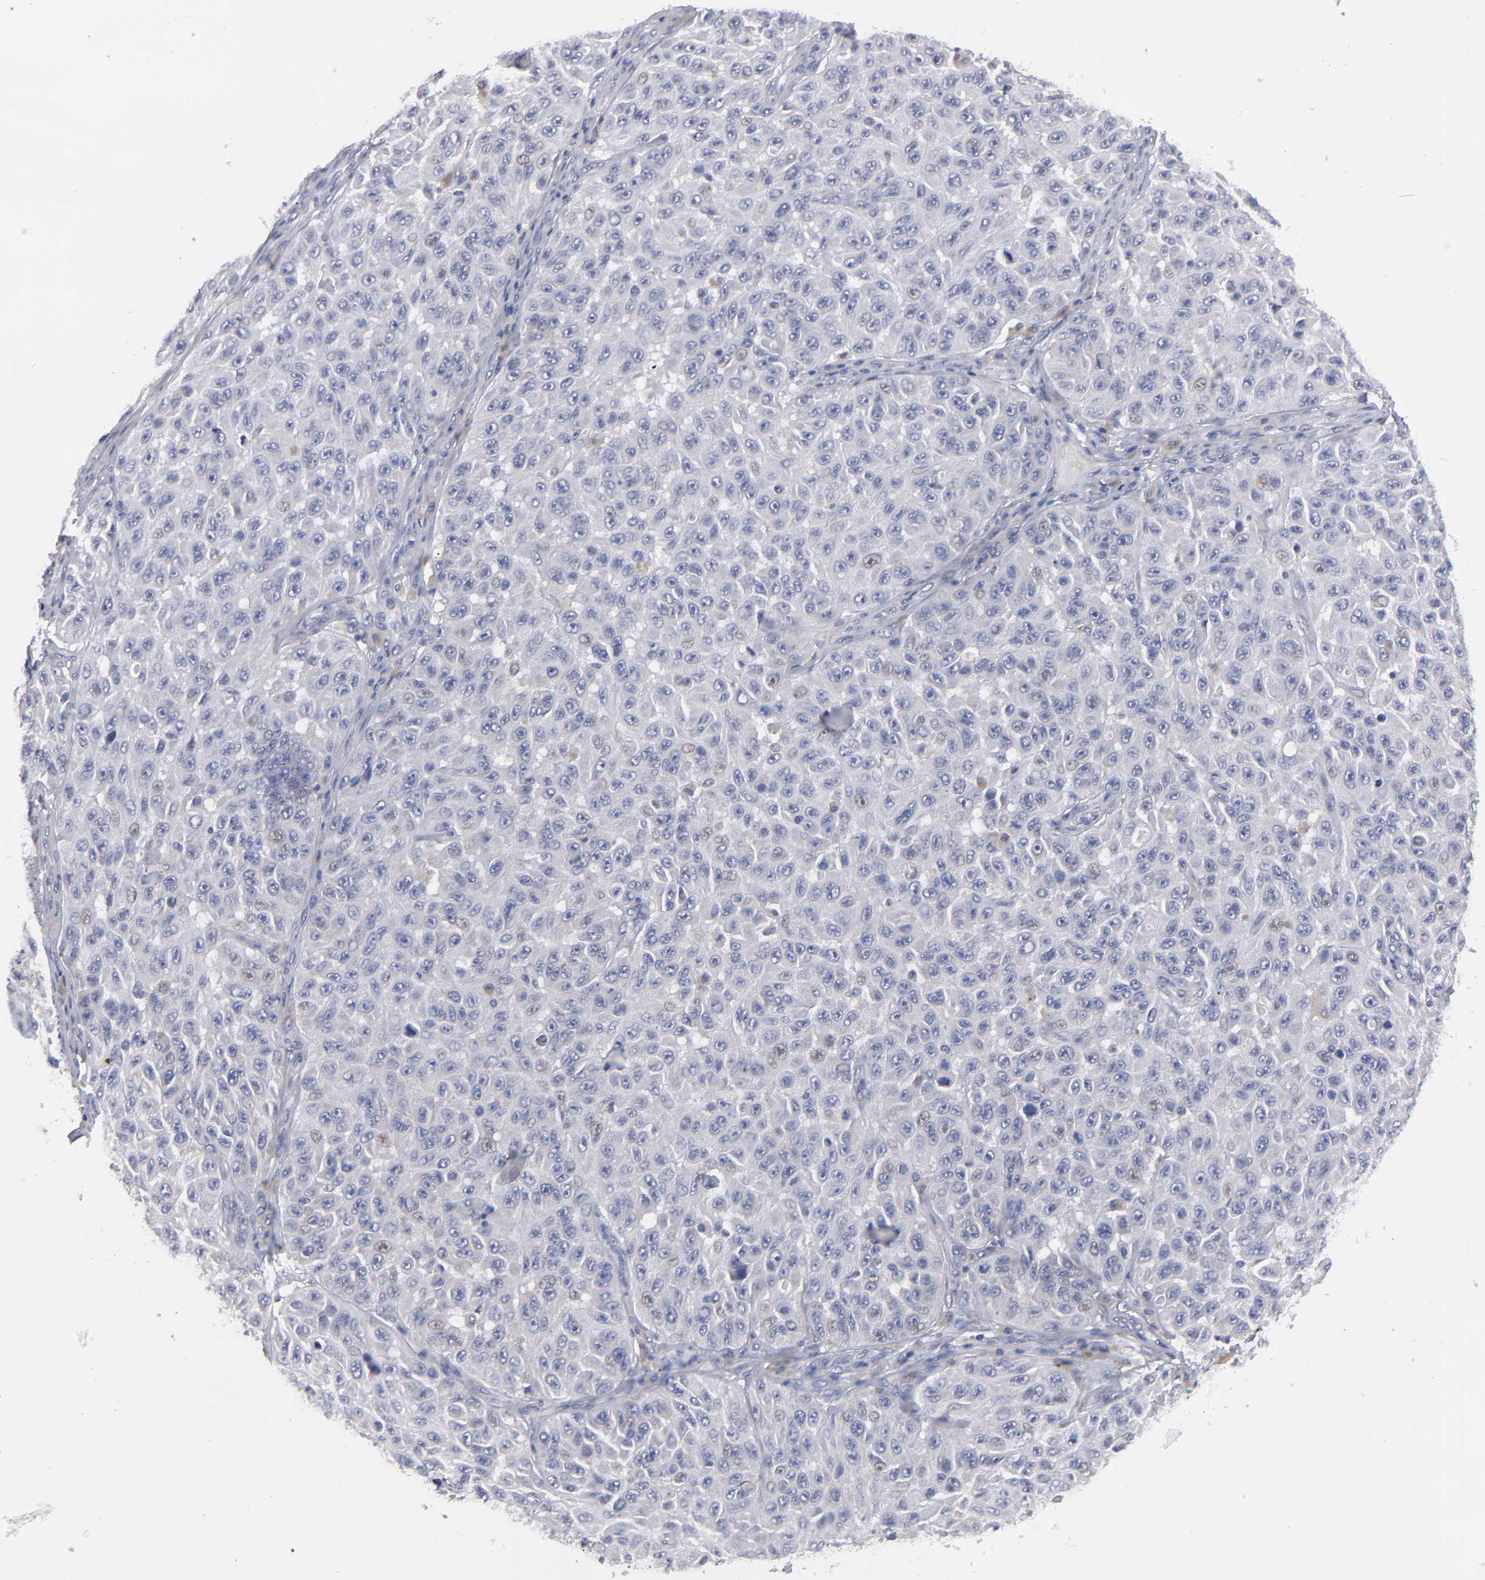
{"staining": {"intensity": "weak", "quantity": "<25%", "location": "nuclear"}, "tissue": "melanoma", "cell_type": "Tumor cells", "image_type": "cancer", "snomed": [{"axis": "morphology", "description": "Malignant melanoma, NOS"}, {"axis": "topography", "description": "Skin"}], "caption": "Immunohistochemistry micrograph of human melanoma stained for a protein (brown), which demonstrates no staining in tumor cells.", "gene": "CCDC80", "patient": {"sex": "male", "age": 30}}